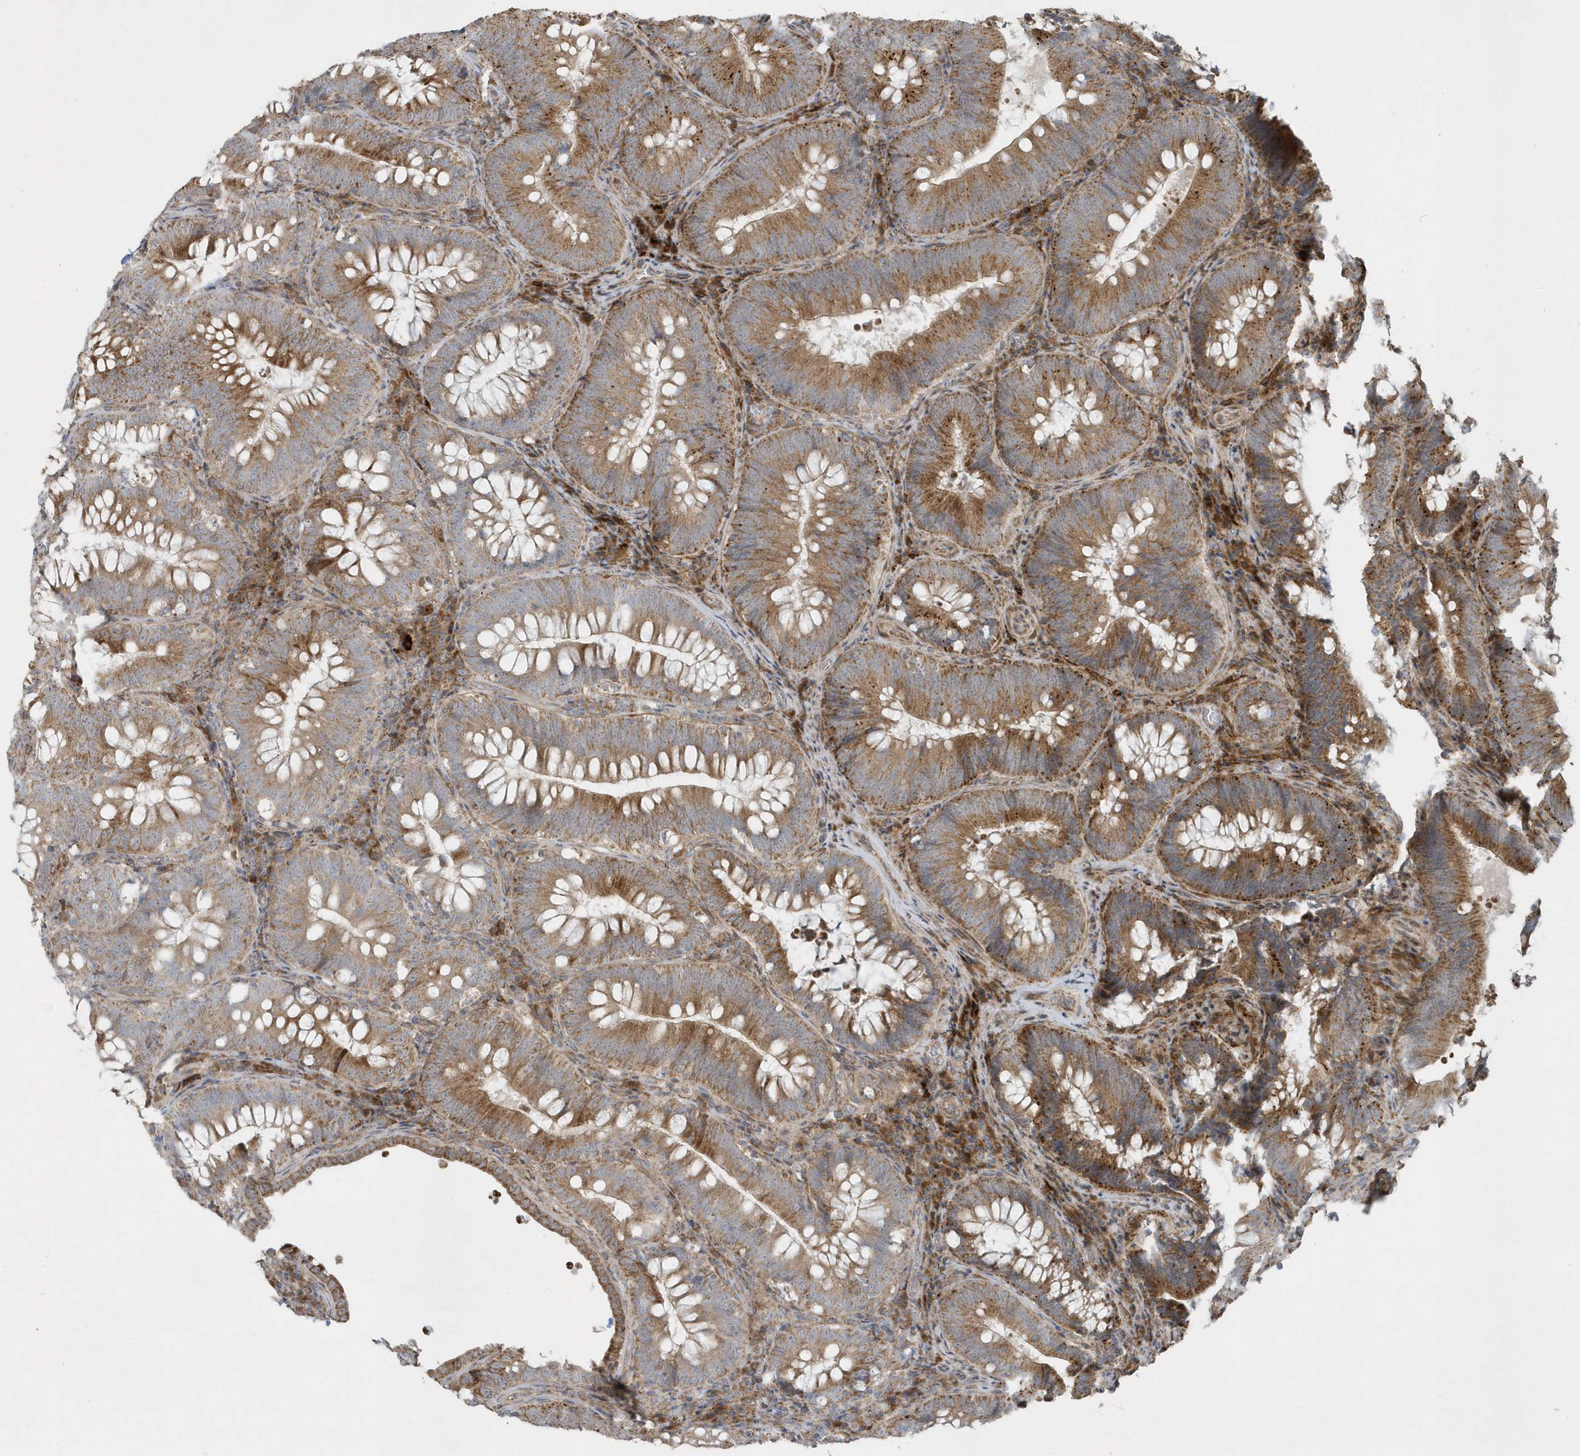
{"staining": {"intensity": "moderate", "quantity": ">75%", "location": "cytoplasmic/membranous"}, "tissue": "colorectal cancer", "cell_type": "Tumor cells", "image_type": "cancer", "snomed": [{"axis": "morphology", "description": "Normal tissue, NOS"}, {"axis": "topography", "description": "Colon"}], "caption": "Immunohistochemistry staining of colorectal cancer, which reveals medium levels of moderate cytoplasmic/membranous positivity in about >75% of tumor cells indicating moderate cytoplasmic/membranous protein positivity. The staining was performed using DAB (3,3'-diaminobenzidine) (brown) for protein detection and nuclei were counterstained in hematoxylin (blue).", "gene": "SLC38A2", "patient": {"sex": "female", "age": 82}}